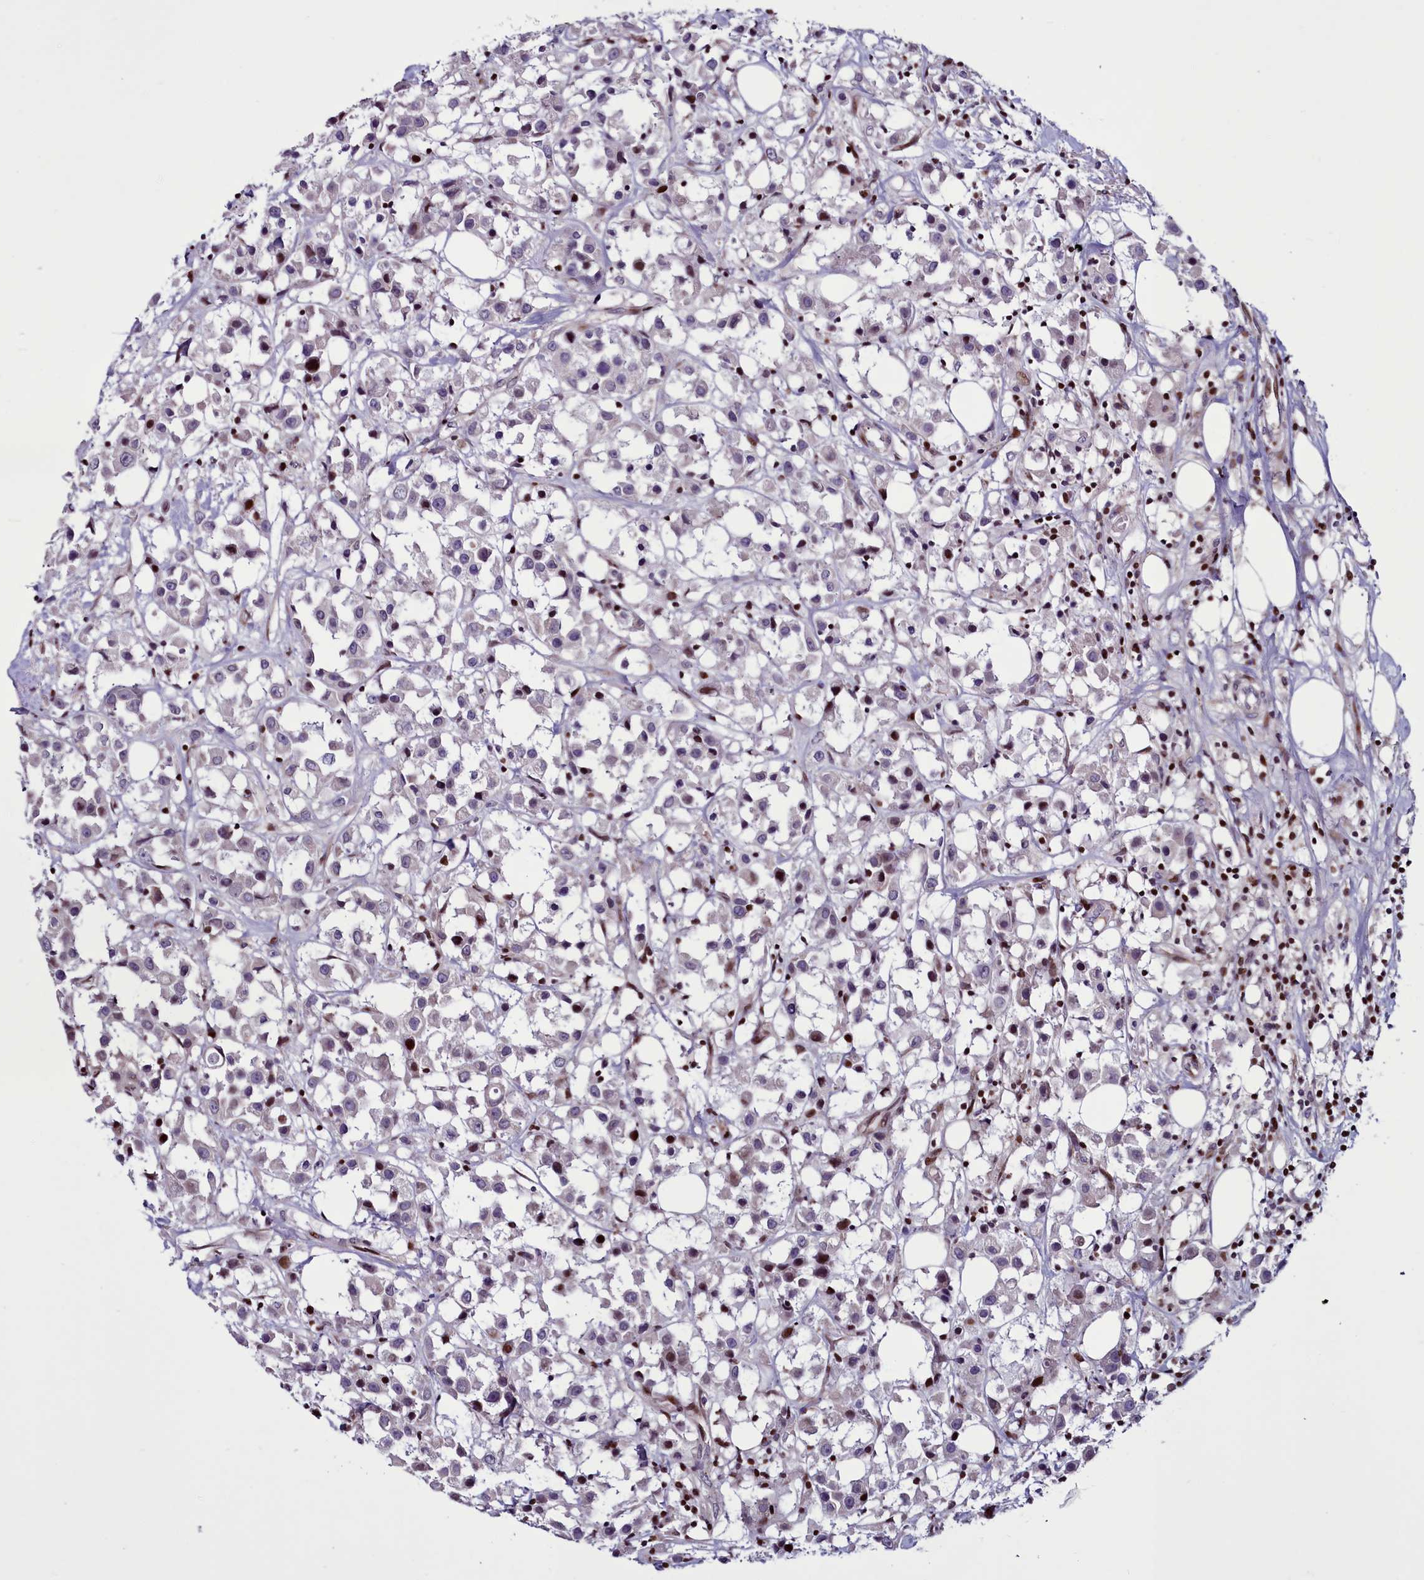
{"staining": {"intensity": "moderate", "quantity": "<25%", "location": "nuclear"}, "tissue": "breast cancer", "cell_type": "Tumor cells", "image_type": "cancer", "snomed": [{"axis": "morphology", "description": "Duct carcinoma"}, {"axis": "topography", "description": "Breast"}], "caption": "Protein analysis of breast intraductal carcinoma tissue exhibits moderate nuclear expression in about <25% of tumor cells. The staining was performed using DAB (3,3'-diaminobenzidine) to visualize the protein expression in brown, while the nuclei were stained in blue with hematoxylin (Magnification: 20x).", "gene": "WBP11", "patient": {"sex": "female", "age": 61}}